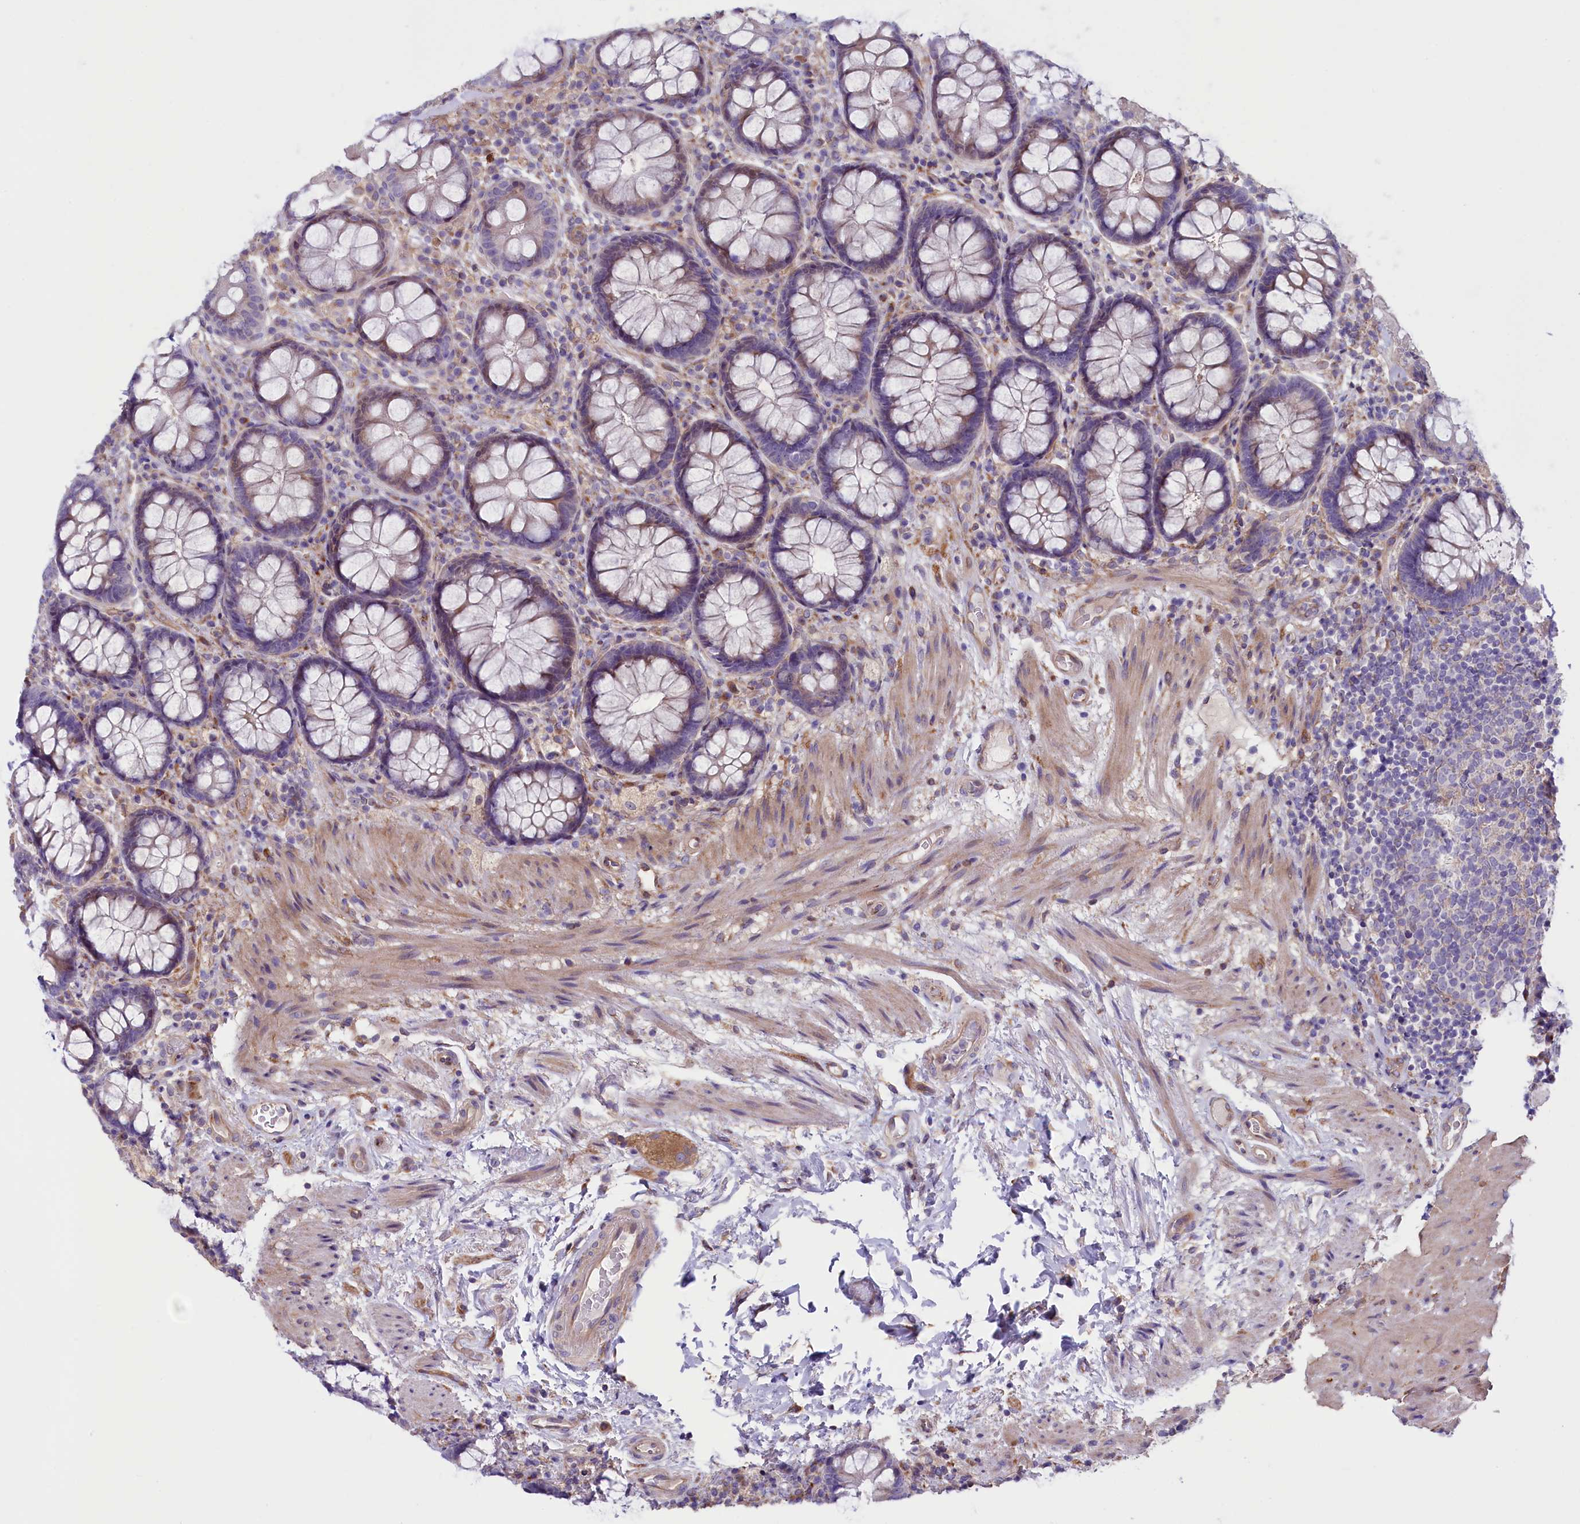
{"staining": {"intensity": "weak", "quantity": "<25%", "location": "cytoplasmic/membranous"}, "tissue": "rectum", "cell_type": "Glandular cells", "image_type": "normal", "snomed": [{"axis": "morphology", "description": "Normal tissue, NOS"}, {"axis": "topography", "description": "Rectum"}], "caption": "DAB (3,3'-diaminobenzidine) immunohistochemical staining of normal human rectum reveals no significant positivity in glandular cells. Nuclei are stained in blue.", "gene": "GPR108", "patient": {"sex": "male", "age": 83}}